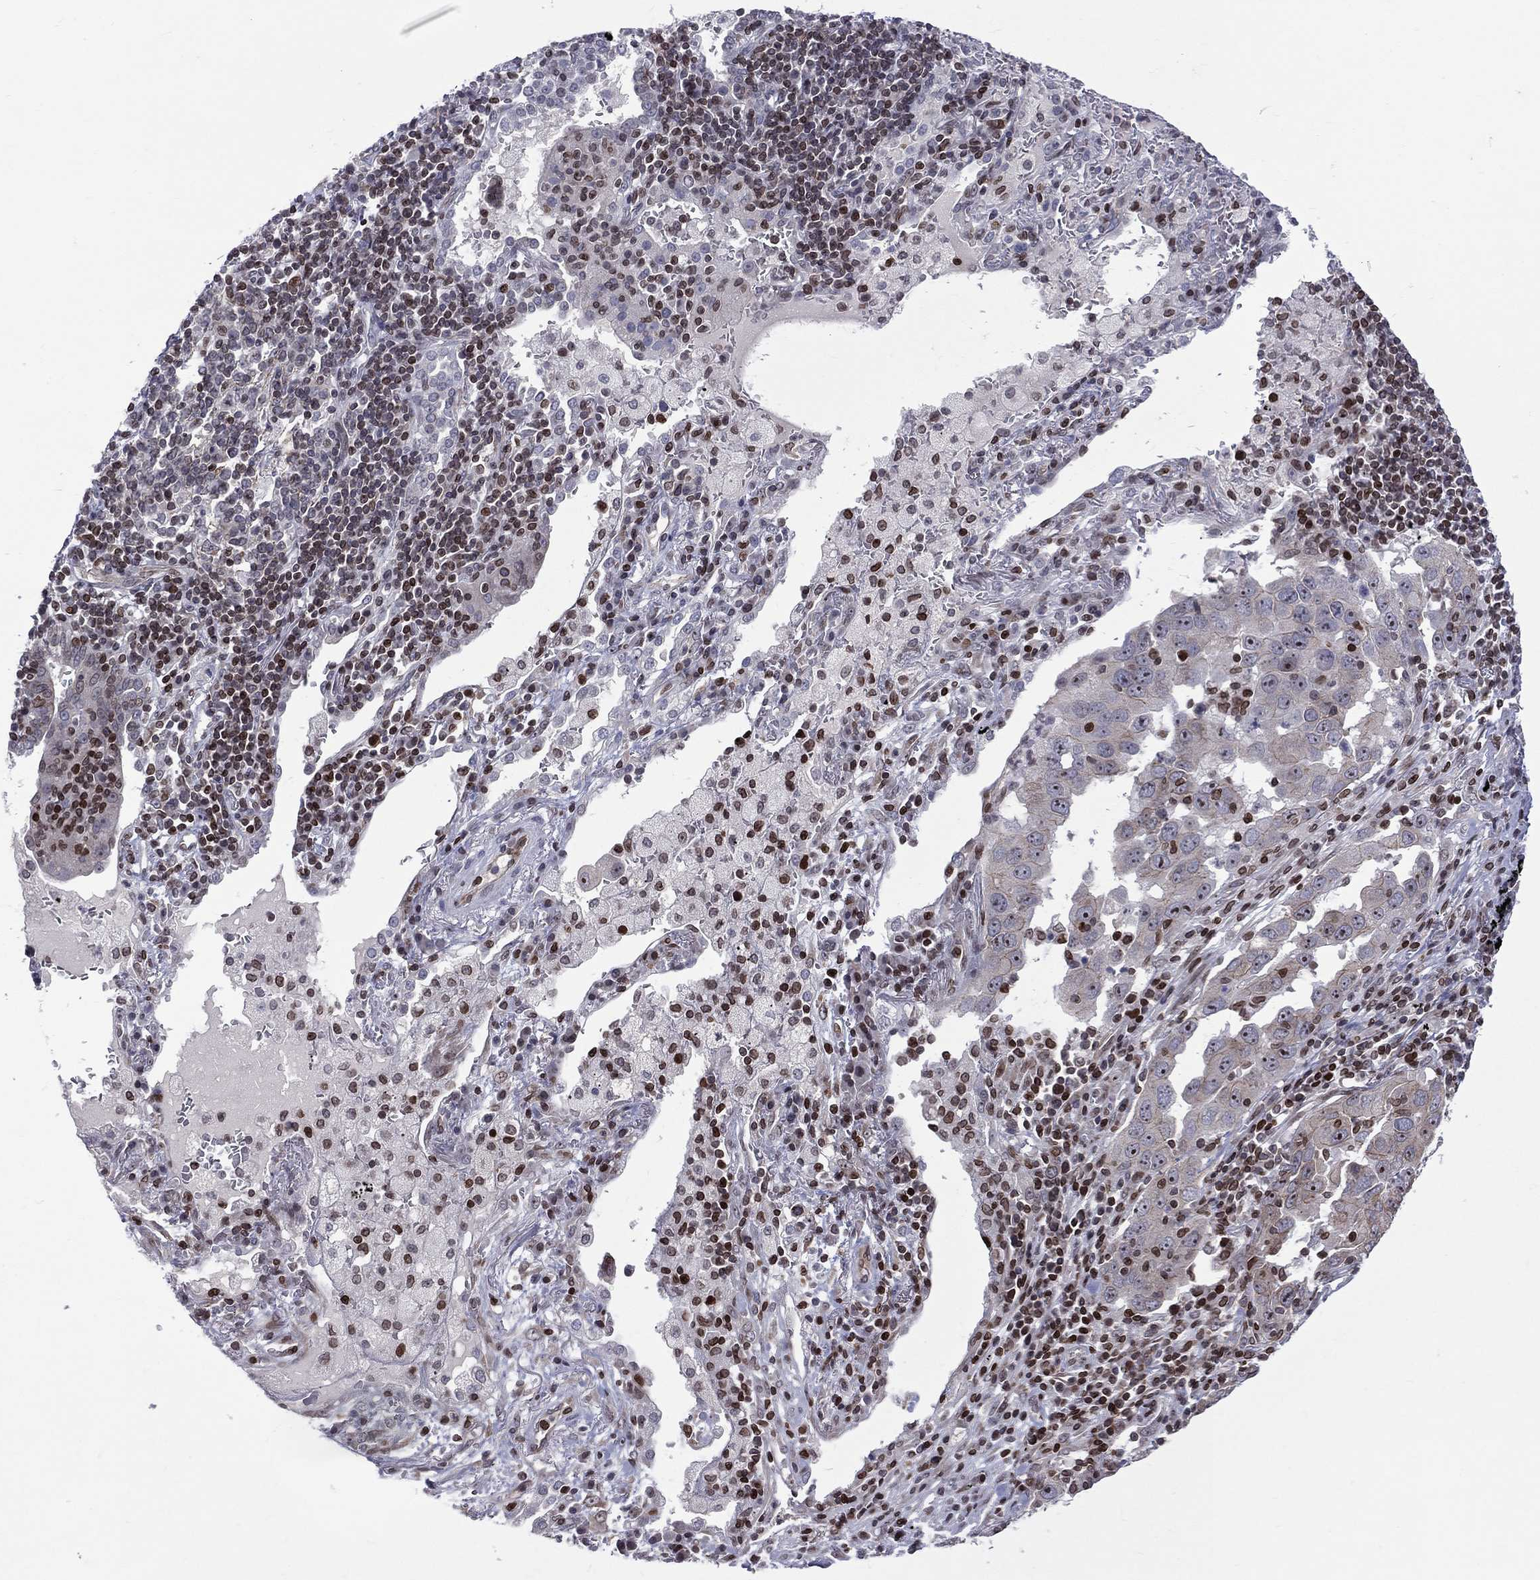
{"staining": {"intensity": "moderate", "quantity": "<25%", "location": "nuclear"}, "tissue": "lung cancer", "cell_type": "Tumor cells", "image_type": "cancer", "snomed": [{"axis": "morphology", "description": "Adenocarcinoma, NOS"}, {"axis": "topography", "description": "Lung"}], "caption": "Protein expression by immunohistochemistry (IHC) displays moderate nuclear positivity in about <25% of tumor cells in lung adenocarcinoma. (brown staining indicates protein expression, while blue staining denotes nuclei).", "gene": "DBF4B", "patient": {"sex": "male", "age": 73}}